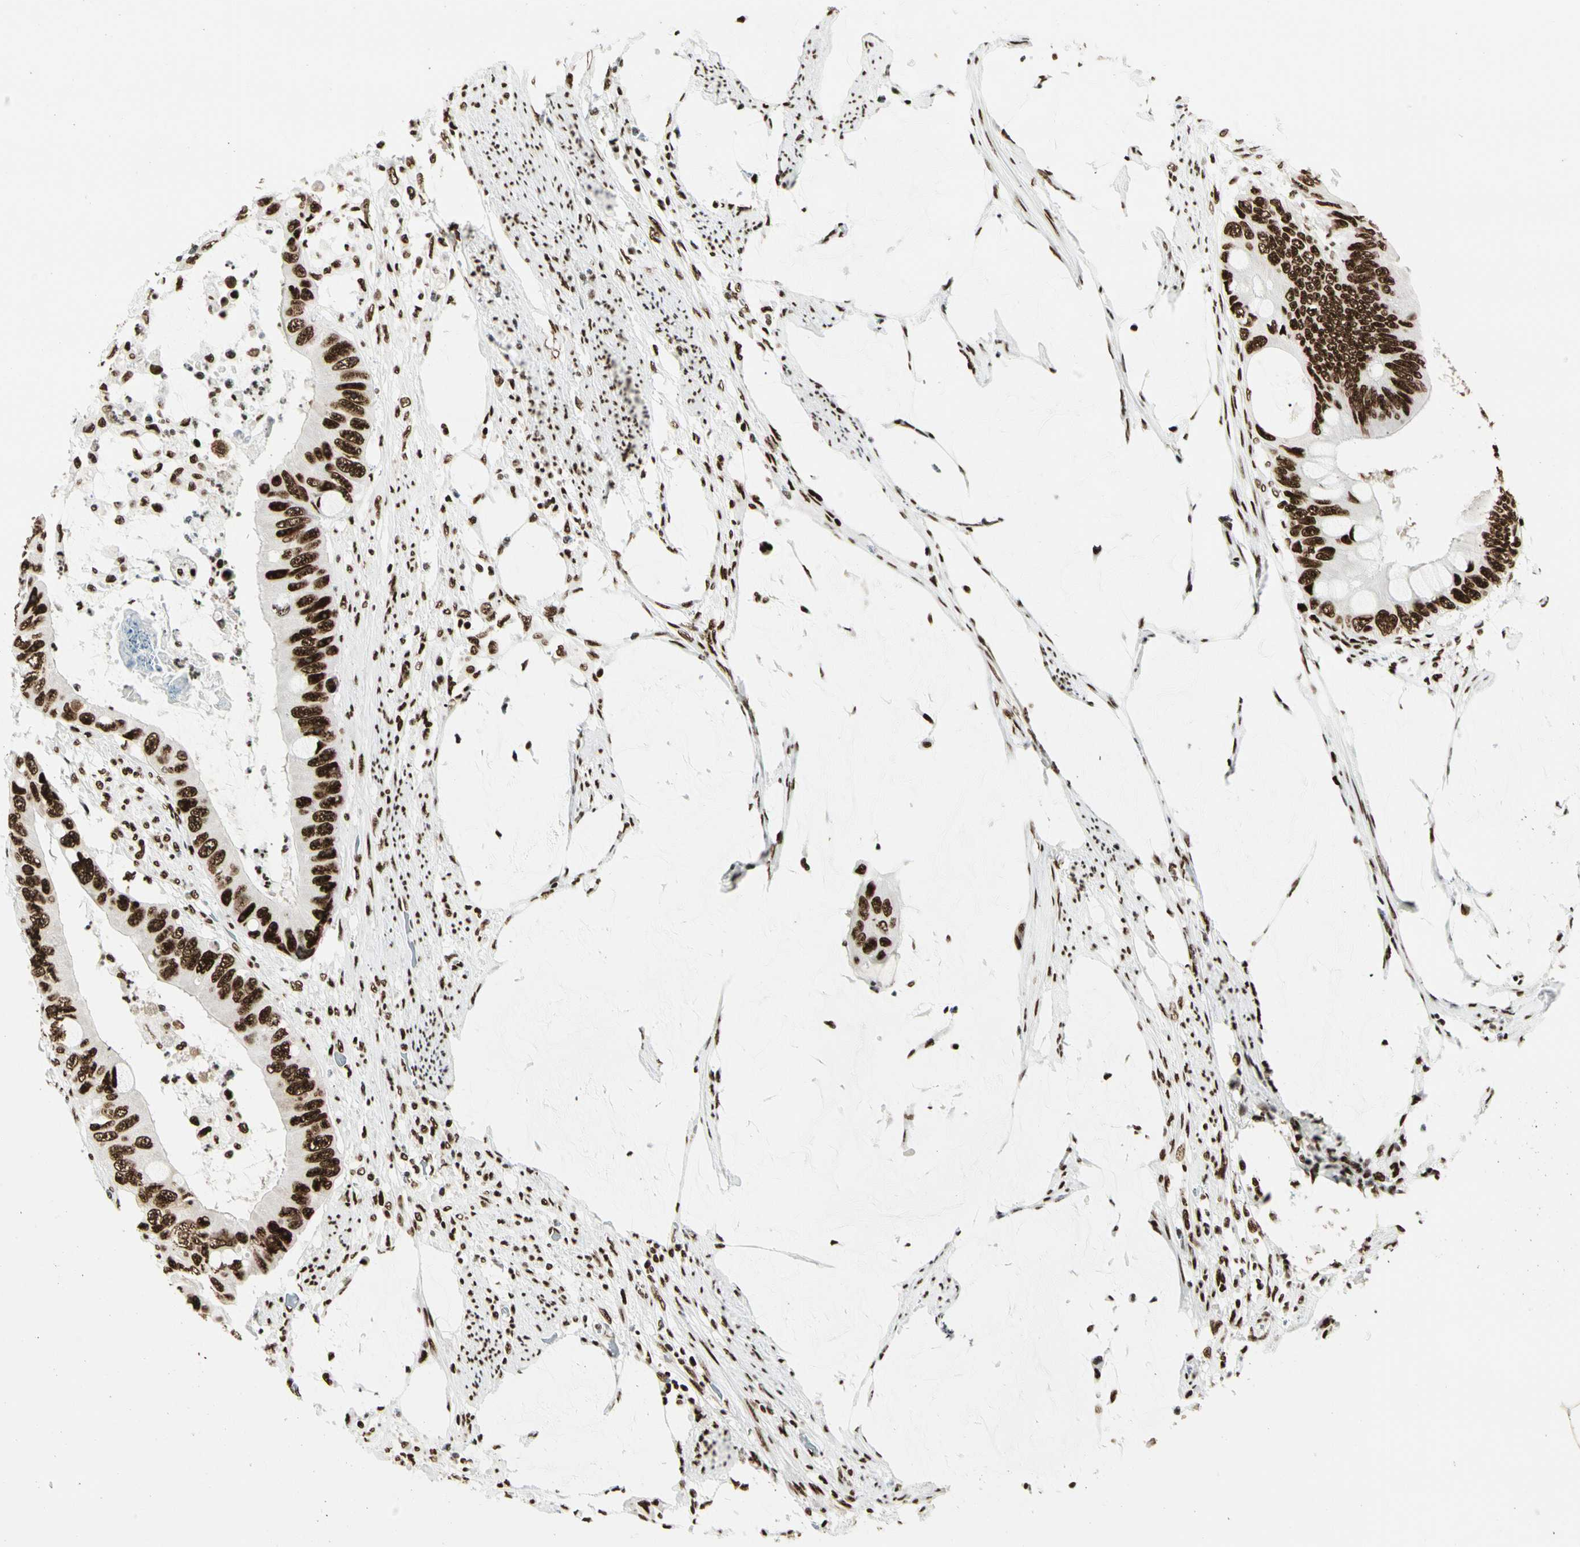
{"staining": {"intensity": "strong", "quantity": ">75%", "location": "nuclear"}, "tissue": "colorectal cancer", "cell_type": "Tumor cells", "image_type": "cancer", "snomed": [{"axis": "morphology", "description": "Adenocarcinoma, NOS"}, {"axis": "topography", "description": "Rectum"}], "caption": "Protein staining by IHC displays strong nuclear expression in about >75% of tumor cells in adenocarcinoma (colorectal).", "gene": "CCAR1", "patient": {"sex": "female", "age": 77}}